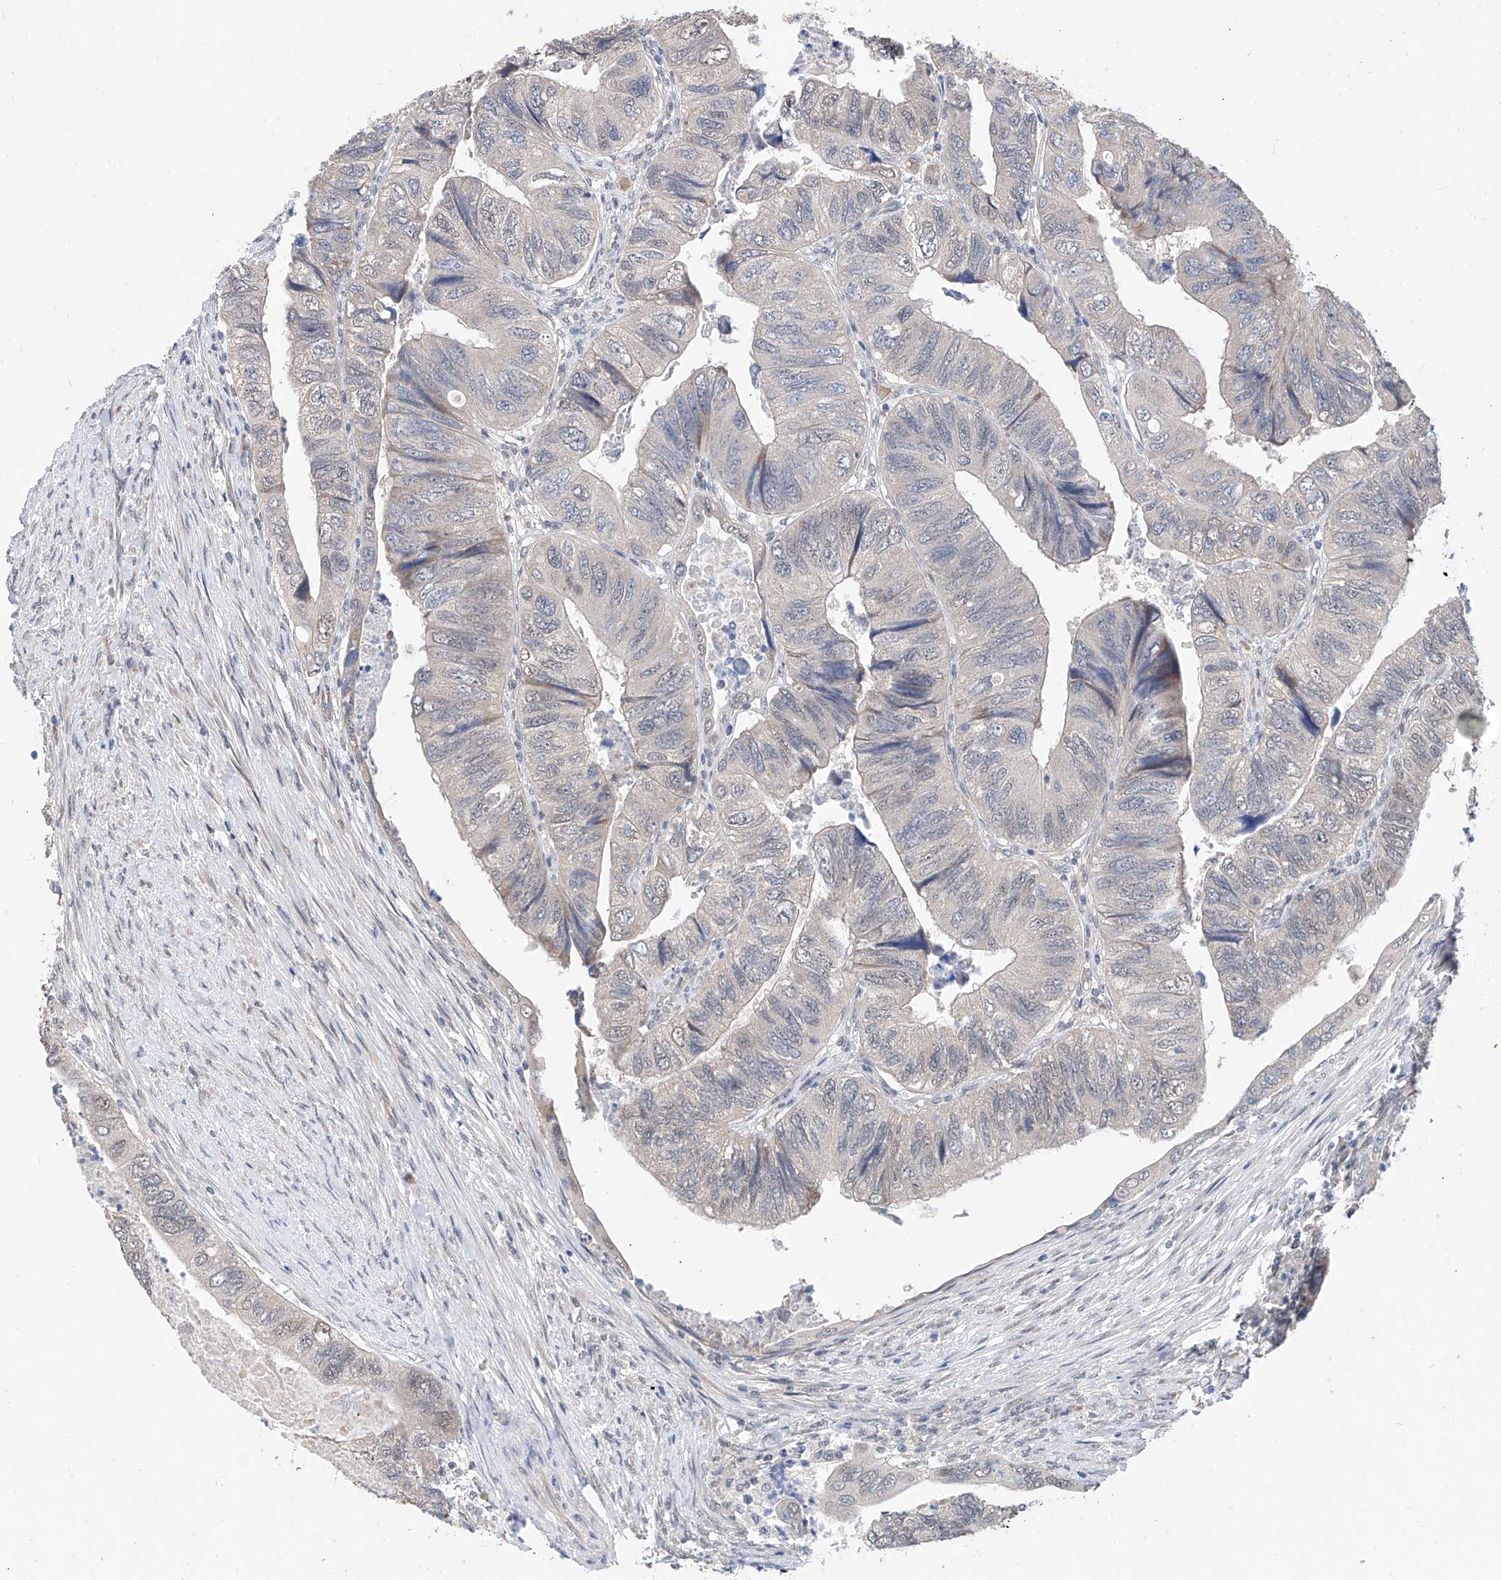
{"staining": {"intensity": "negative", "quantity": "none", "location": "none"}, "tissue": "colorectal cancer", "cell_type": "Tumor cells", "image_type": "cancer", "snomed": [{"axis": "morphology", "description": "Adenocarcinoma, NOS"}, {"axis": "topography", "description": "Rectum"}], "caption": "A histopathology image of colorectal adenocarcinoma stained for a protein reveals no brown staining in tumor cells.", "gene": "CARMIL3", "patient": {"sex": "male", "age": 63}}